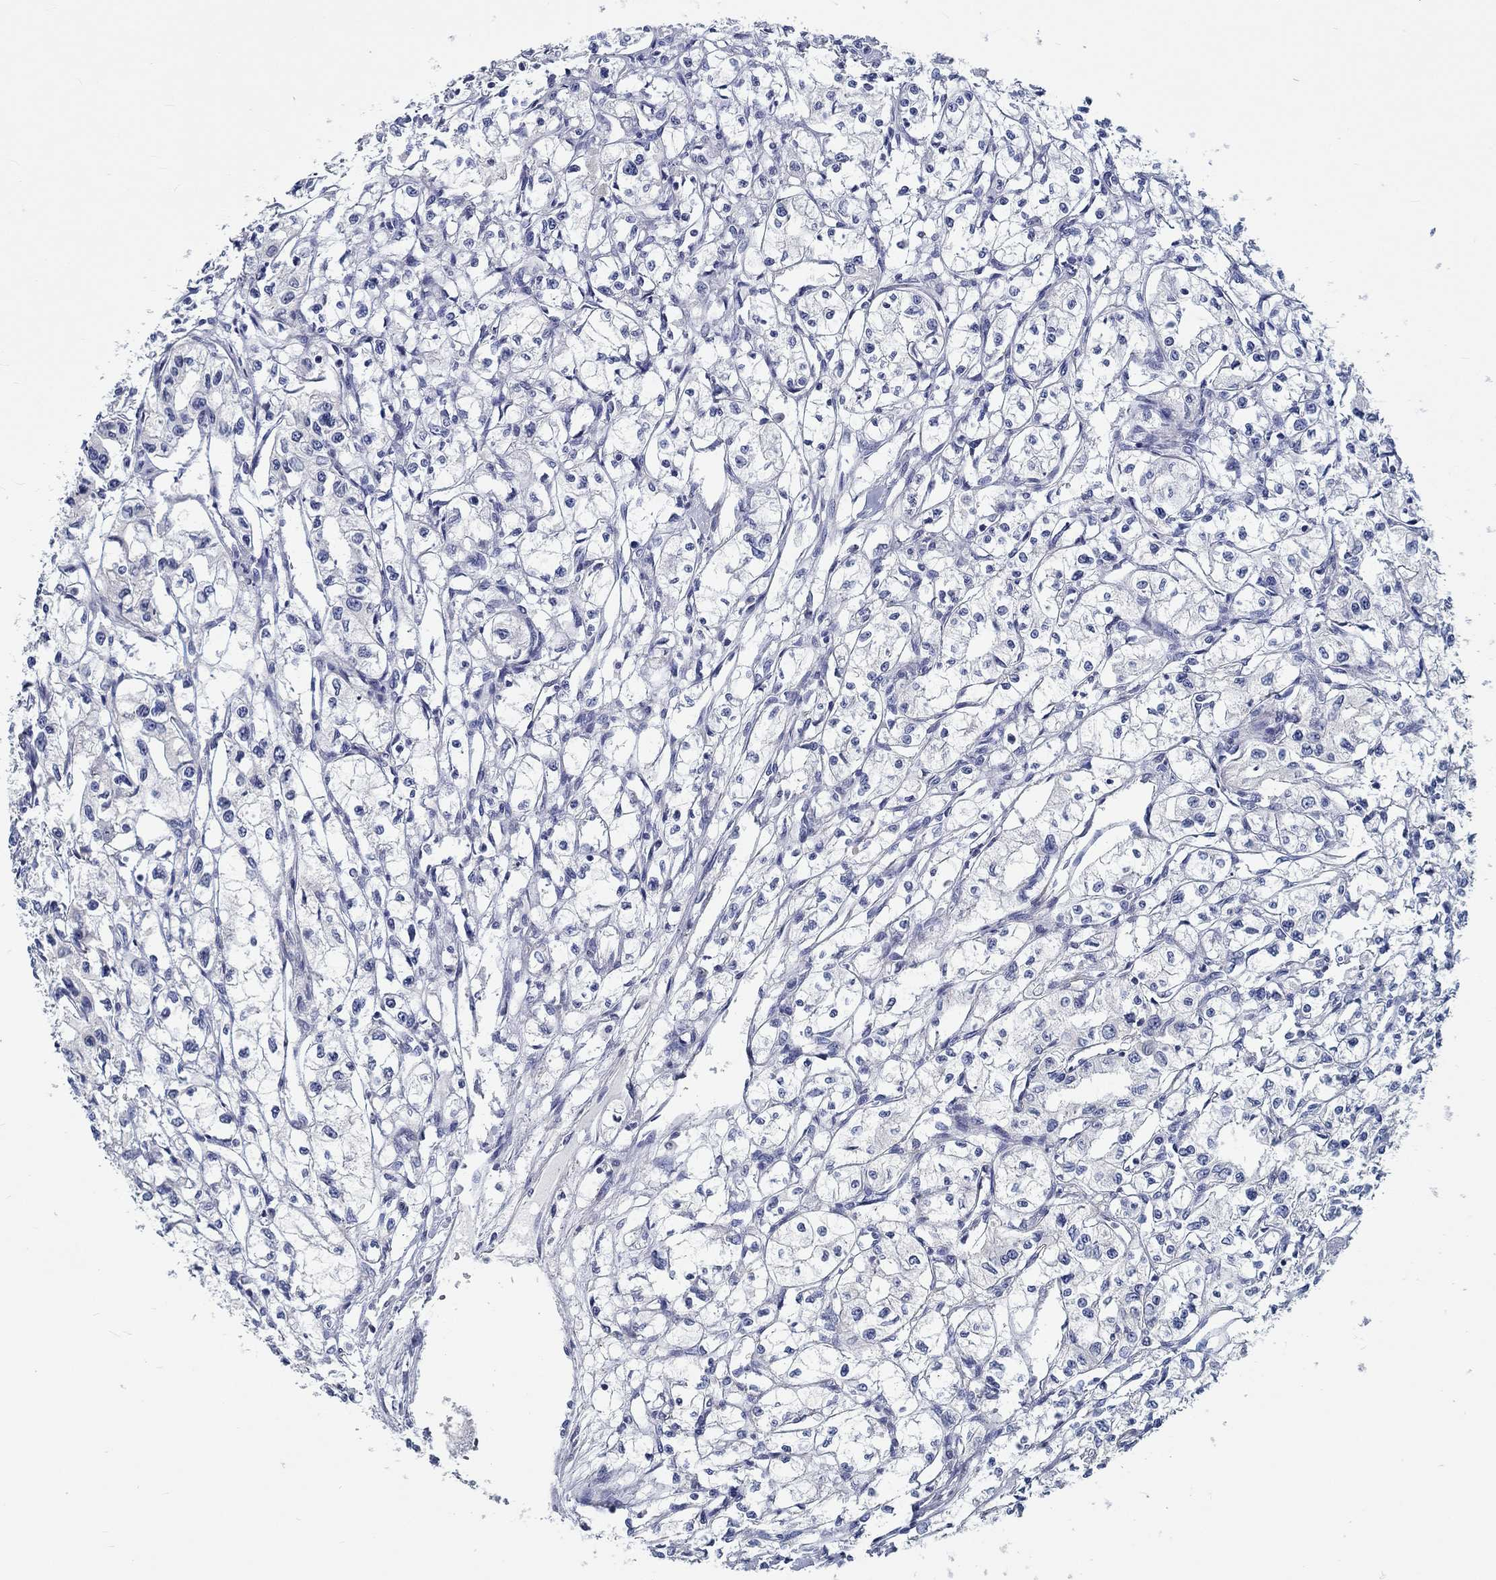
{"staining": {"intensity": "negative", "quantity": "none", "location": "none"}, "tissue": "renal cancer", "cell_type": "Tumor cells", "image_type": "cancer", "snomed": [{"axis": "morphology", "description": "Adenocarcinoma, NOS"}, {"axis": "topography", "description": "Kidney"}], "caption": "Immunohistochemical staining of renal cancer (adenocarcinoma) displays no significant expression in tumor cells. (IHC, brightfield microscopy, high magnification).", "gene": "MYBPC1", "patient": {"sex": "male", "age": 56}}